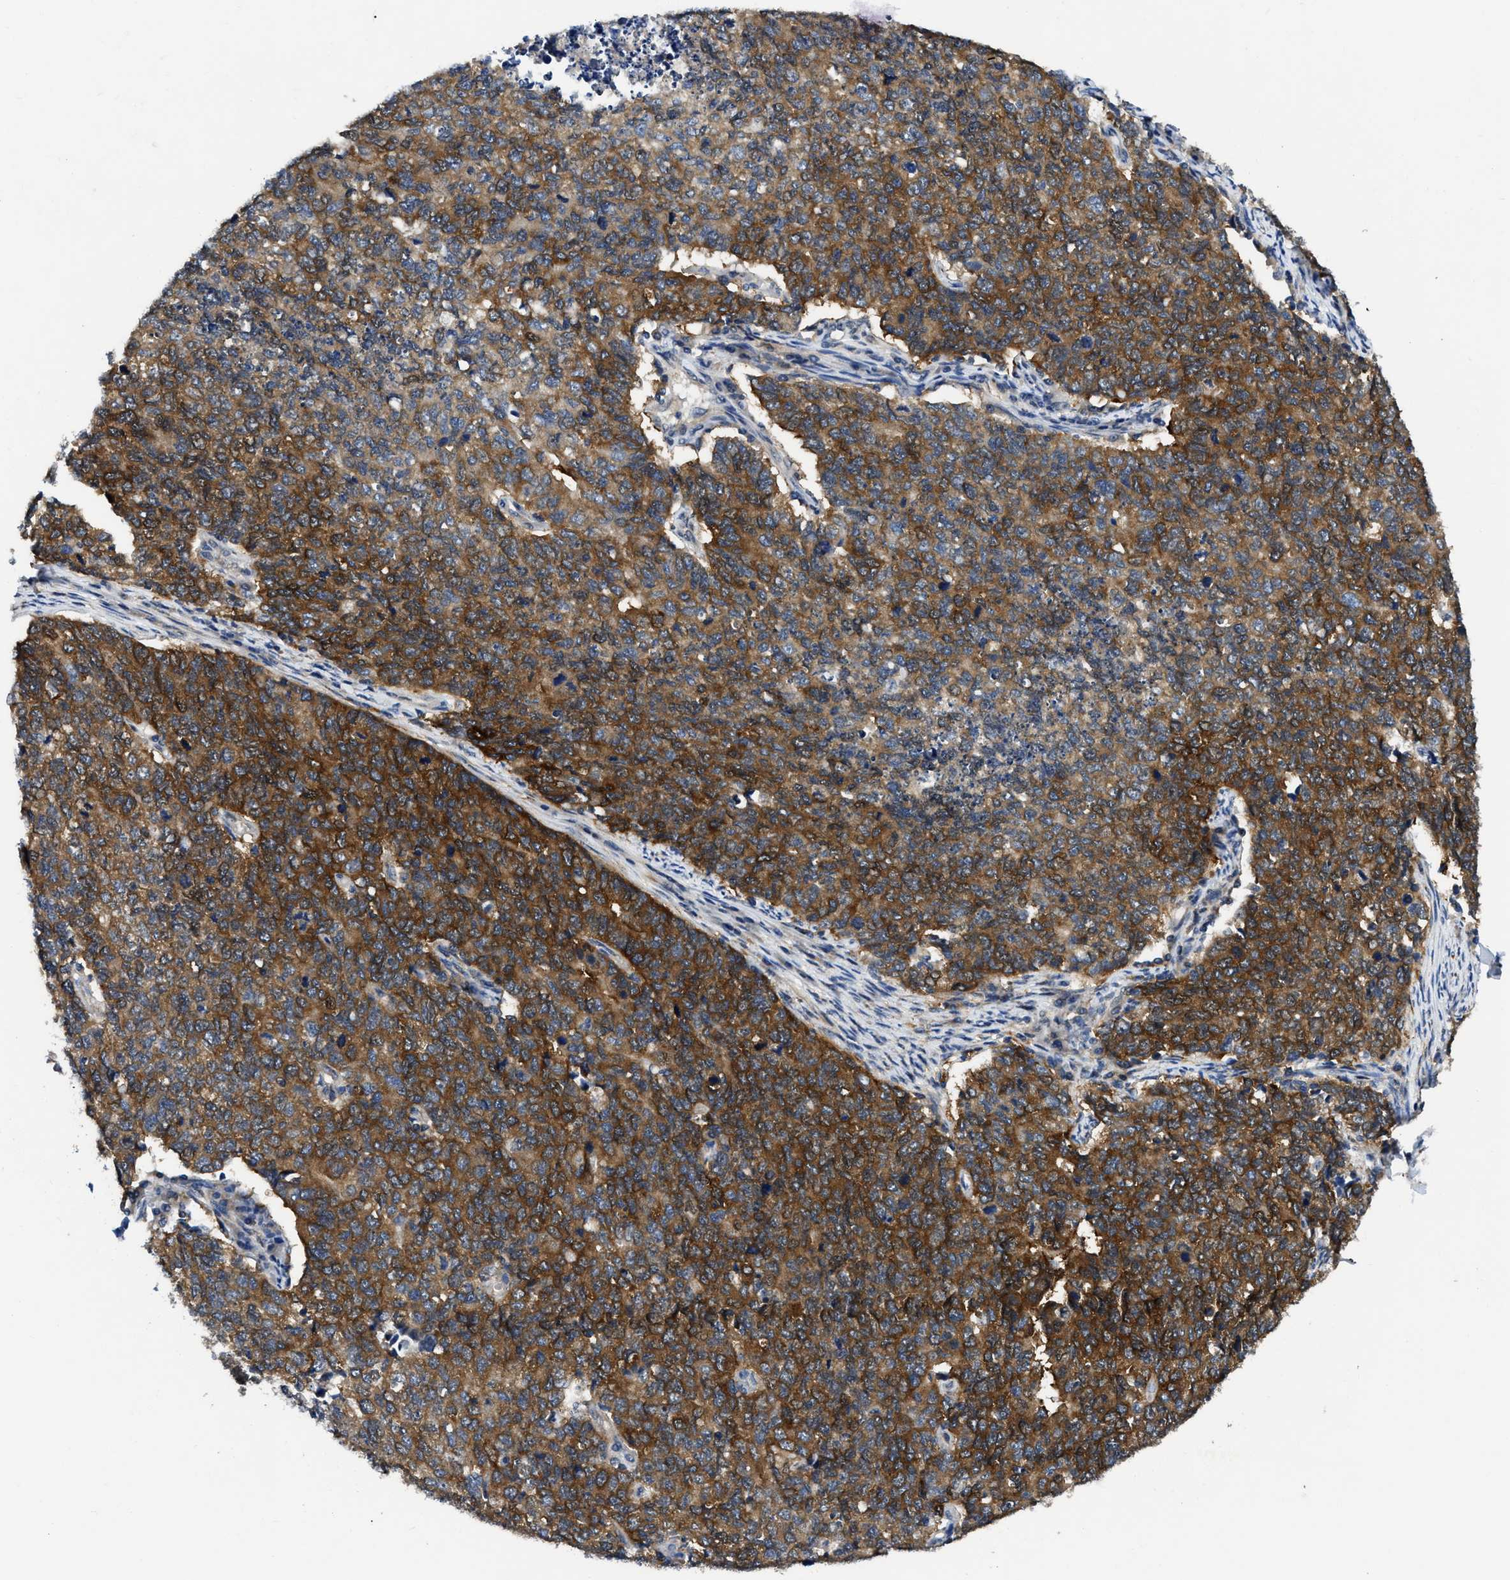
{"staining": {"intensity": "strong", "quantity": "25%-75%", "location": "cytoplasmic/membranous"}, "tissue": "cervical cancer", "cell_type": "Tumor cells", "image_type": "cancer", "snomed": [{"axis": "morphology", "description": "Squamous cell carcinoma, NOS"}, {"axis": "topography", "description": "Cervix"}], "caption": "The immunohistochemical stain labels strong cytoplasmic/membranous expression in tumor cells of squamous cell carcinoma (cervical) tissue.", "gene": "GET4", "patient": {"sex": "female", "age": 63}}